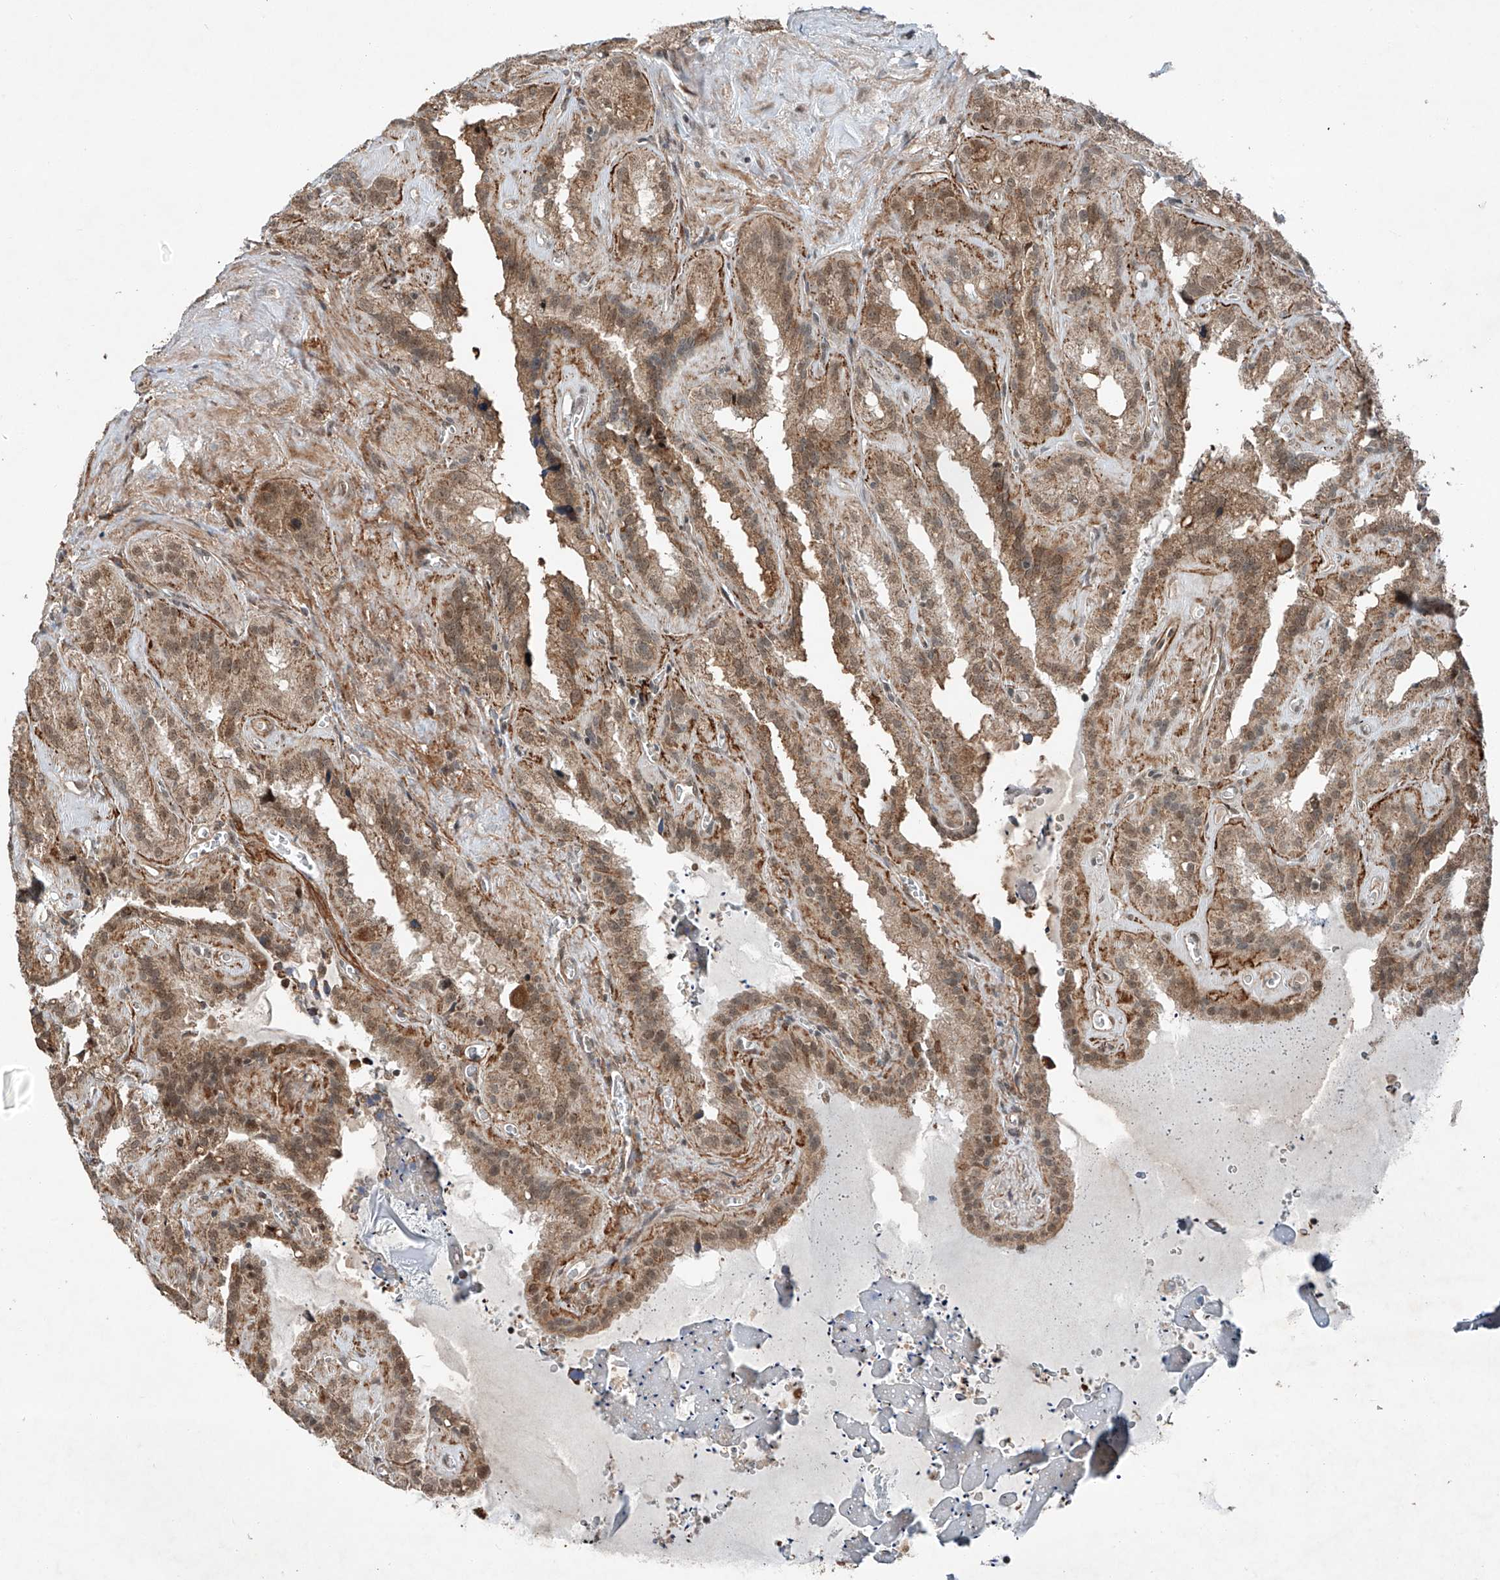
{"staining": {"intensity": "moderate", "quantity": ">75%", "location": "cytoplasmic/membranous"}, "tissue": "seminal vesicle", "cell_type": "Glandular cells", "image_type": "normal", "snomed": [{"axis": "morphology", "description": "Normal tissue, NOS"}, {"axis": "topography", "description": "Prostate"}, {"axis": "topography", "description": "Seminal veicle"}], "caption": "Brown immunohistochemical staining in normal human seminal vesicle demonstrates moderate cytoplasmic/membranous positivity in approximately >75% of glandular cells. (Brightfield microscopy of DAB IHC at high magnification).", "gene": "ZNF620", "patient": {"sex": "male", "age": 59}}